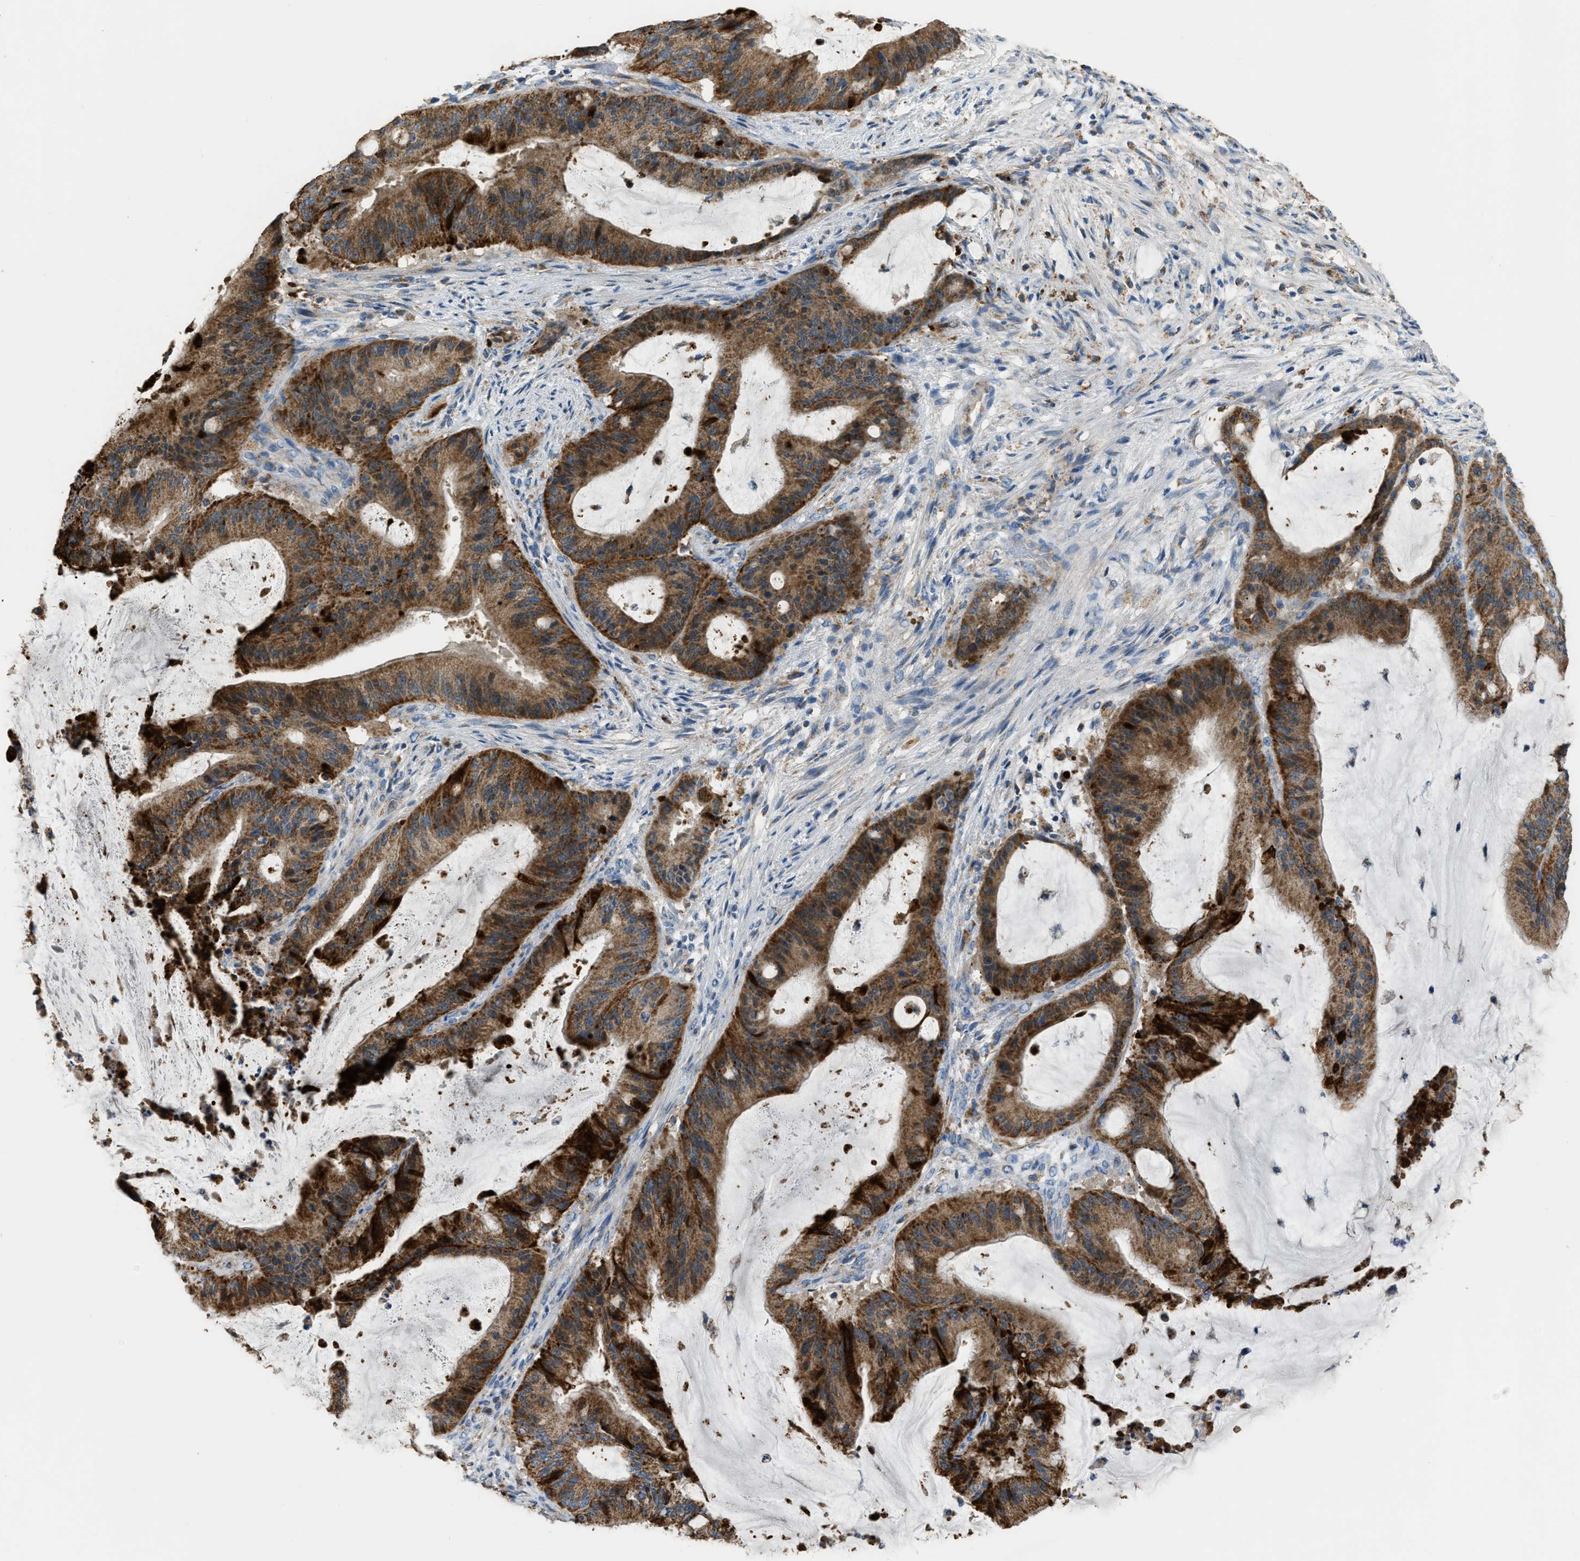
{"staining": {"intensity": "strong", "quantity": ">75%", "location": "cytoplasmic/membranous"}, "tissue": "liver cancer", "cell_type": "Tumor cells", "image_type": "cancer", "snomed": [{"axis": "morphology", "description": "Normal tissue, NOS"}, {"axis": "morphology", "description": "Cholangiocarcinoma"}, {"axis": "topography", "description": "Liver"}, {"axis": "topography", "description": "Peripheral nerve tissue"}], "caption": "Immunohistochemistry image of neoplastic tissue: human liver cholangiocarcinoma stained using immunohistochemistry demonstrates high levels of strong protein expression localized specifically in the cytoplasmic/membranous of tumor cells, appearing as a cytoplasmic/membranous brown color.", "gene": "ETFB", "patient": {"sex": "female", "age": 73}}